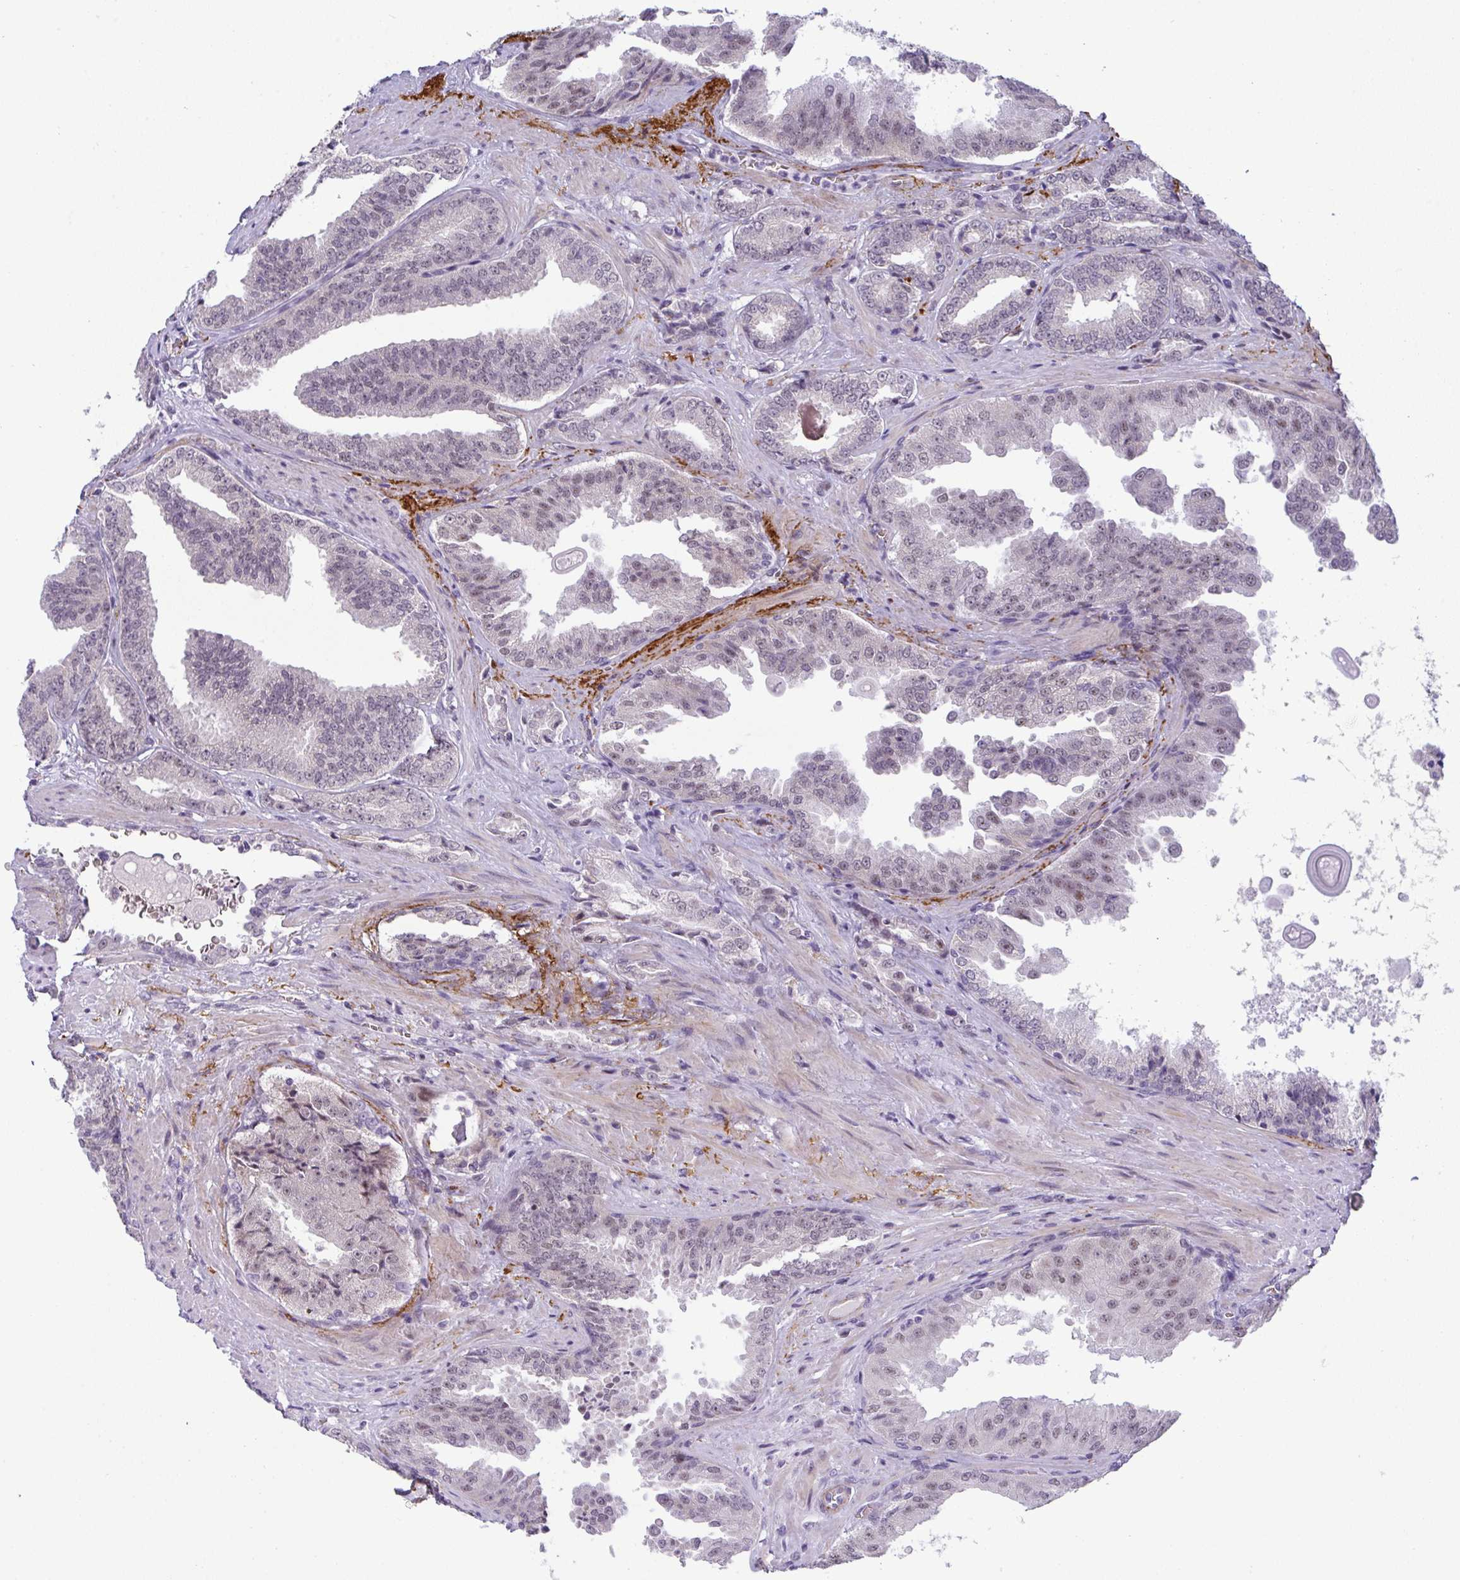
{"staining": {"intensity": "negative", "quantity": "none", "location": "none"}, "tissue": "prostate cancer", "cell_type": "Tumor cells", "image_type": "cancer", "snomed": [{"axis": "morphology", "description": "Adenocarcinoma, Low grade"}, {"axis": "topography", "description": "Prostate"}], "caption": "High power microscopy image of an IHC image of prostate cancer, revealing no significant staining in tumor cells.", "gene": "TNMD", "patient": {"sex": "male", "age": 67}}